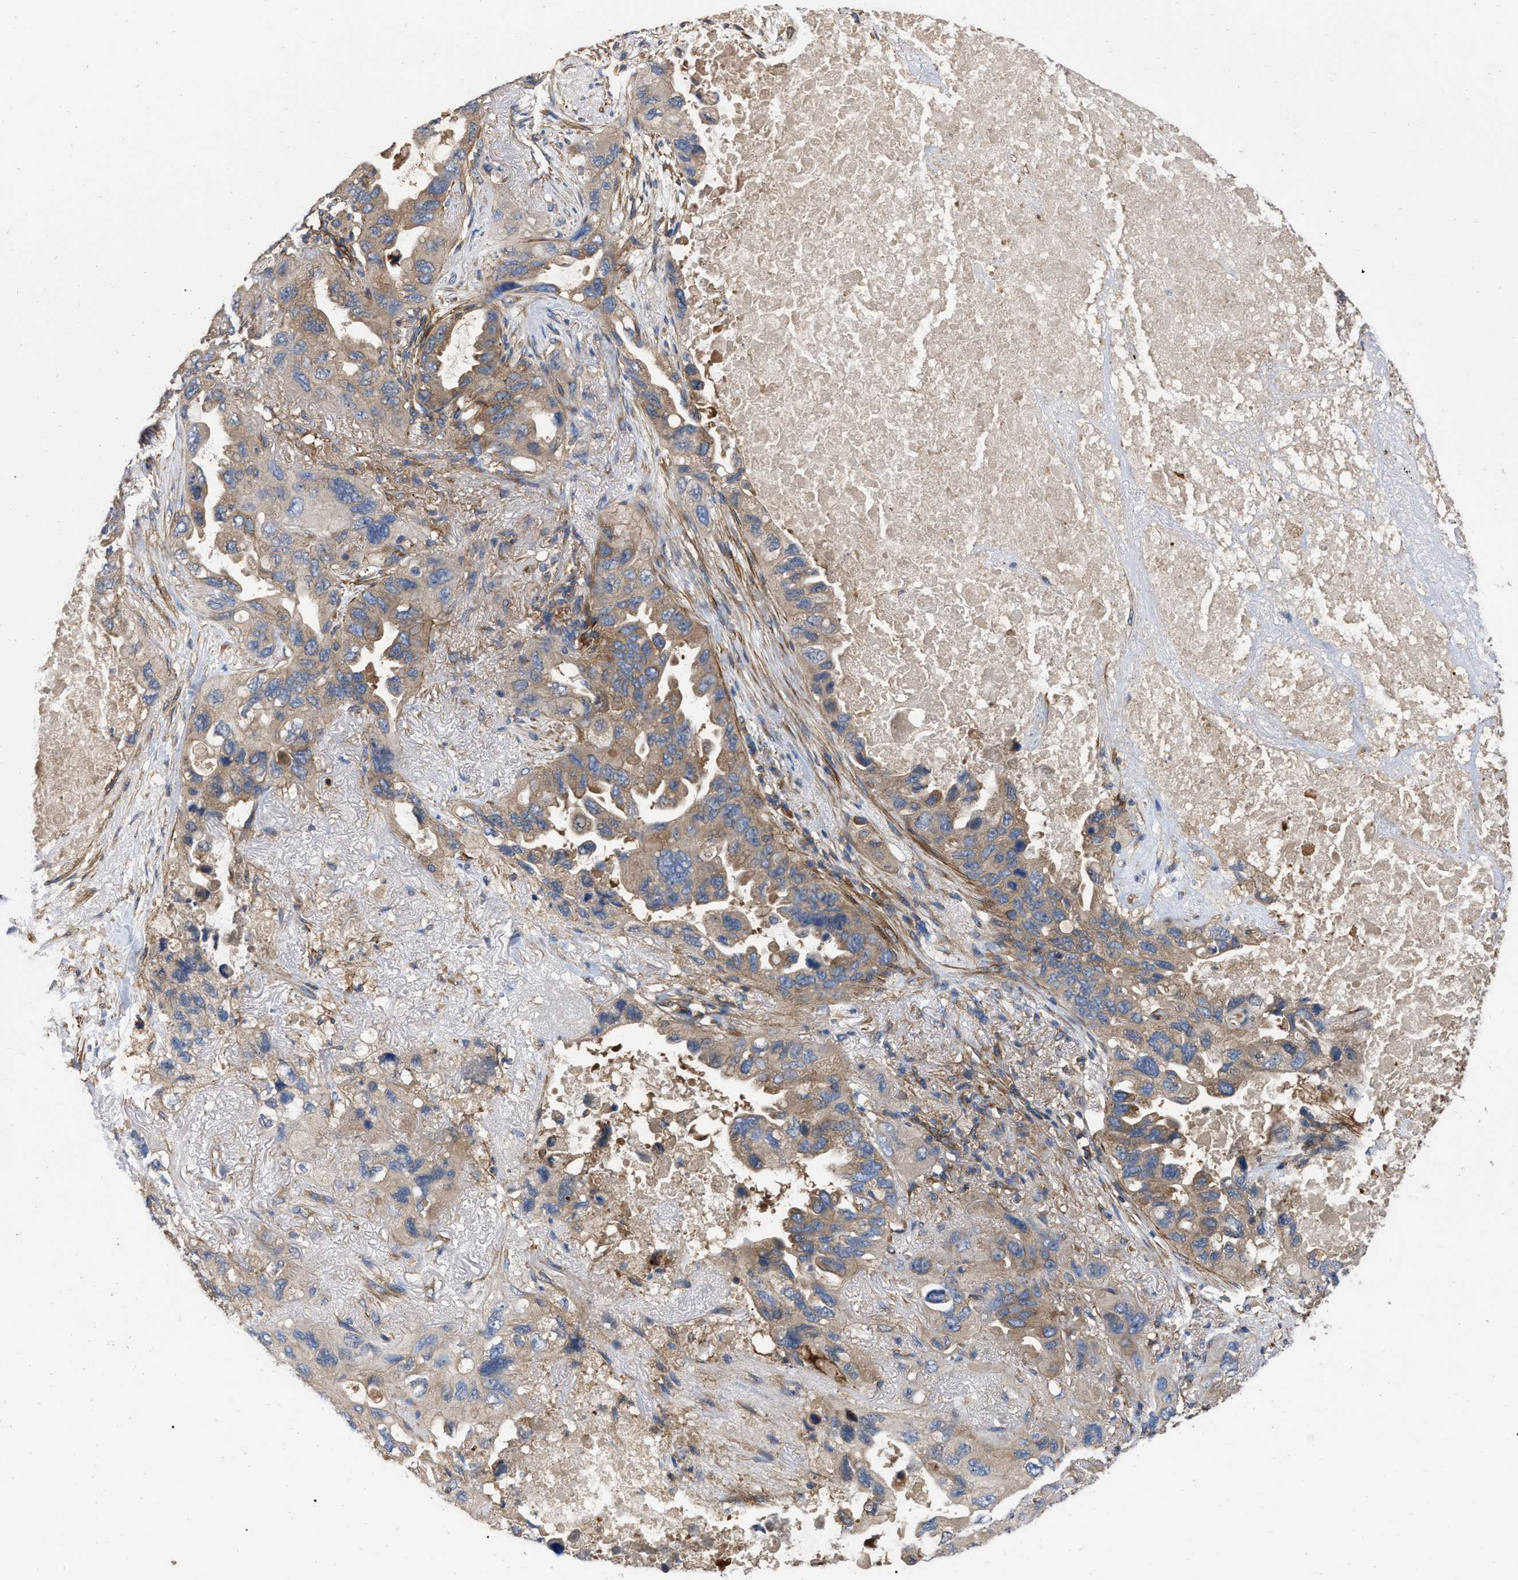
{"staining": {"intensity": "weak", "quantity": ">75%", "location": "cytoplasmic/membranous"}, "tissue": "lung cancer", "cell_type": "Tumor cells", "image_type": "cancer", "snomed": [{"axis": "morphology", "description": "Squamous cell carcinoma, NOS"}, {"axis": "topography", "description": "Lung"}], "caption": "There is low levels of weak cytoplasmic/membranous expression in tumor cells of lung squamous cell carcinoma, as demonstrated by immunohistochemical staining (brown color).", "gene": "RABEP1", "patient": {"sex": "female", "age": 73}}